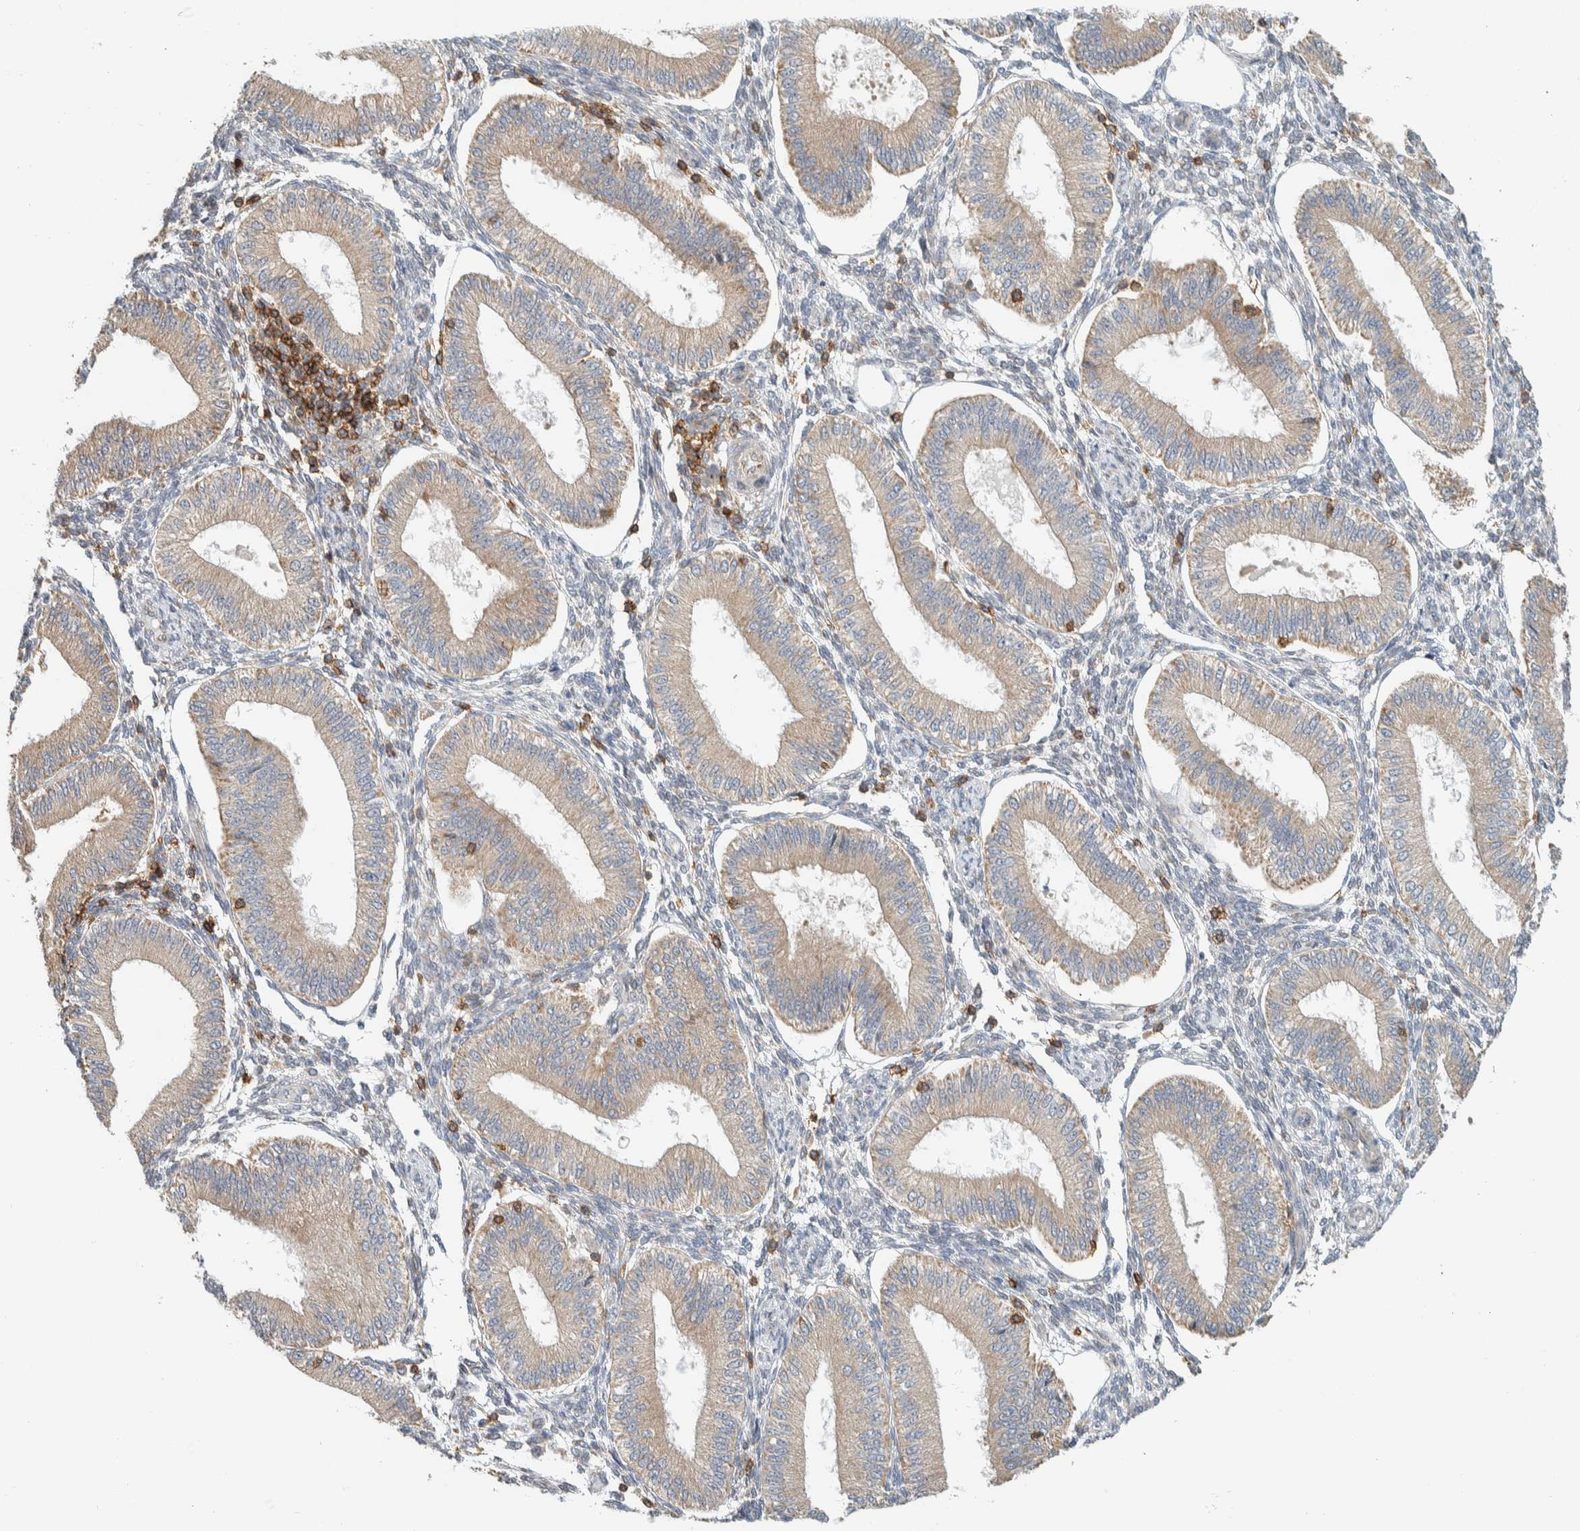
{"staining": {"intensity": "moderate", "quantity": "<25%", "location": "cytoplasmic/membranous"}, "tissue": "endometrium", "cell_type": "Cells in endometrial stroma", "image_type": "normal", "snomed": [{"axis": "morphology", "description": "Normal tissue, NOS"}, {"axis": "topography", "description": "Endometrium"}], "caption": "Endometrium stained for a protein displays moderate cytoplasmic/membranous positivity in cells in endometrial stroma. (Brightfield microscopy of DAB IHC at high magnification).", "gene": "CCDC57", "patient": {"sex": "female", "age": 39}}